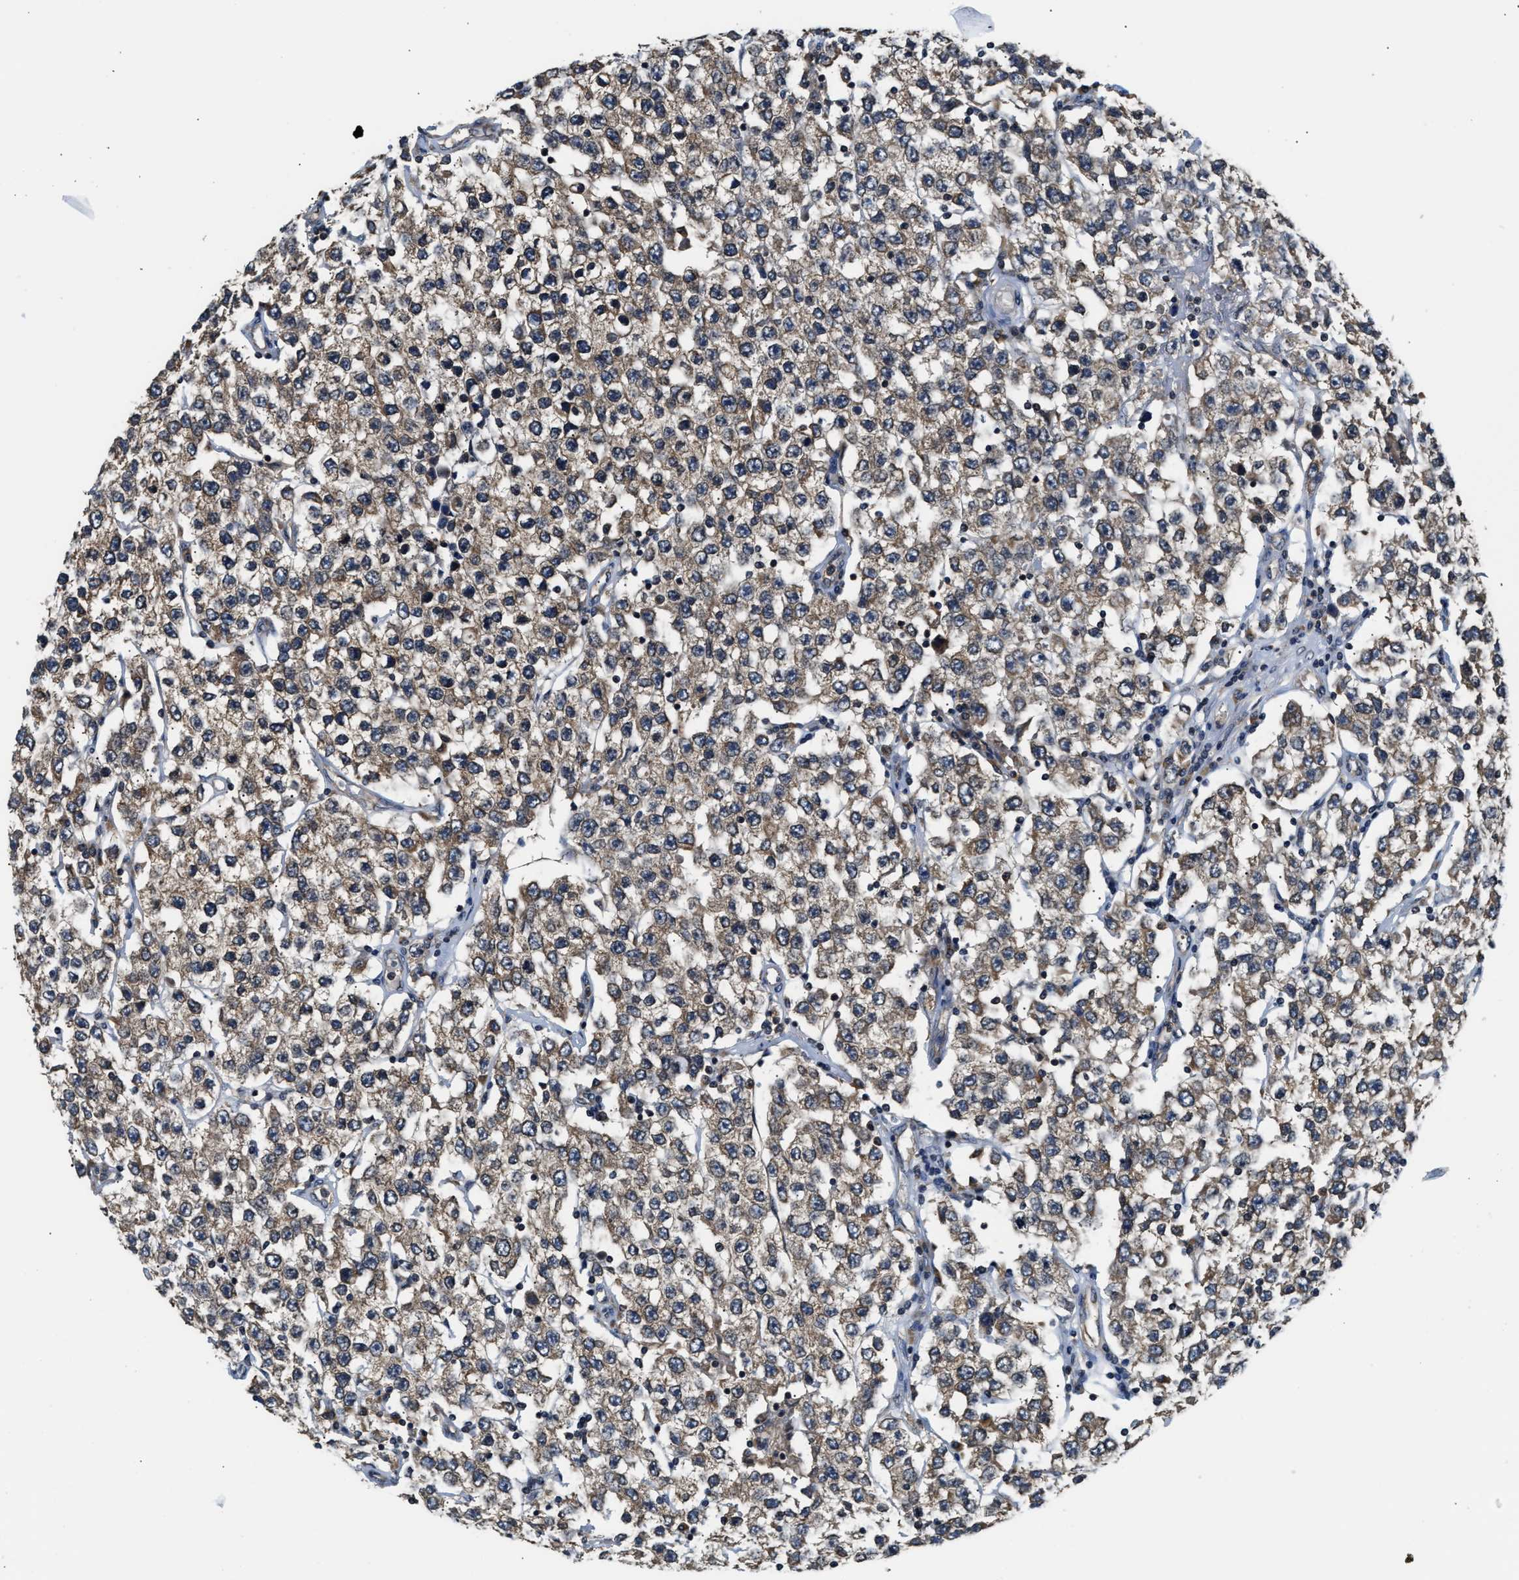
{"staining": {"intensity": "moderate", "quantity": ">75%", "location": "cytoplasmic/membranous"}, "tissue": "testis cancer", "cell_type": "Tumor cells", "image_type": "cancer", "snomed": [{"axis": "morphology", "description": "Seminoma, NOS"}, {"axis": "topography", "description": "Testis"}], "caption": "Tumor cells show moderate cytoplasmic/membranous staining in about >75% of cells in testis cancer (seminoma). Nuclei are stained in blue.", "gene": "RAB29", "patient": {"sex": "male", "age": 52}}